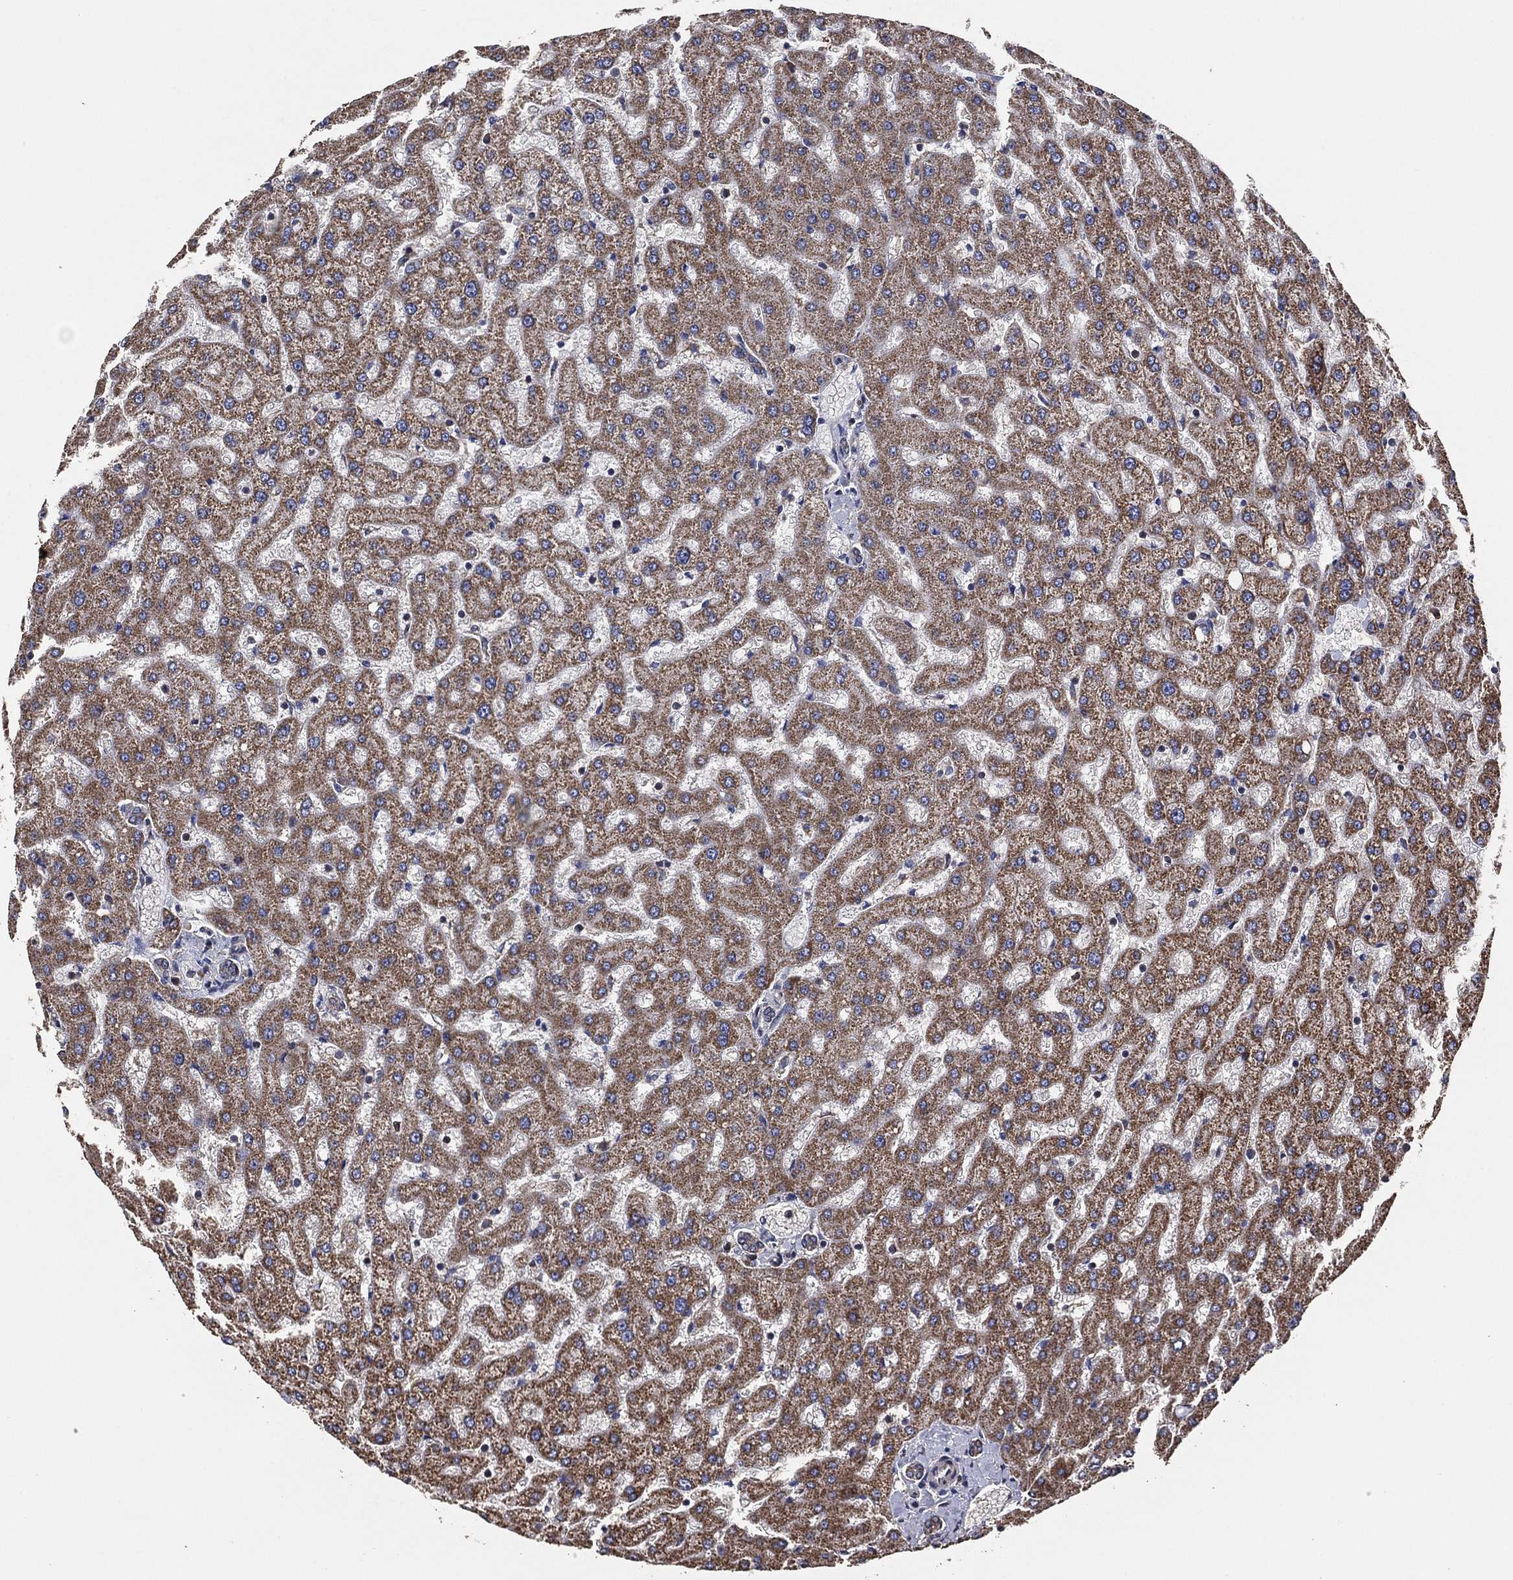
{"staining": {"intensity": "weak", "quantity": ">75%", "location": "cytoplasmic/membranous"}, "tissue": "liver", "cell_type": "Cholangiocytes", "image_type": "normal", "snomed": [{"axis": "morphology", "description": "Normal tissue, NOS"}, {"axis": "topography", "description": "Liver"}], "caption": "Immunohistochemical staining of unremarkable liver reveals weak cytoplasmic/membranous protein positivity in about >75% of cholangiocytes. The staining is performed using DAB (3,3'-diaminobenzidine) brown chromogen to label protein expression. The nuclei are counter-stained blue using hematoxylin.", "gene": "LIMD1", "patient": {"sex": "female", "age": 50}}